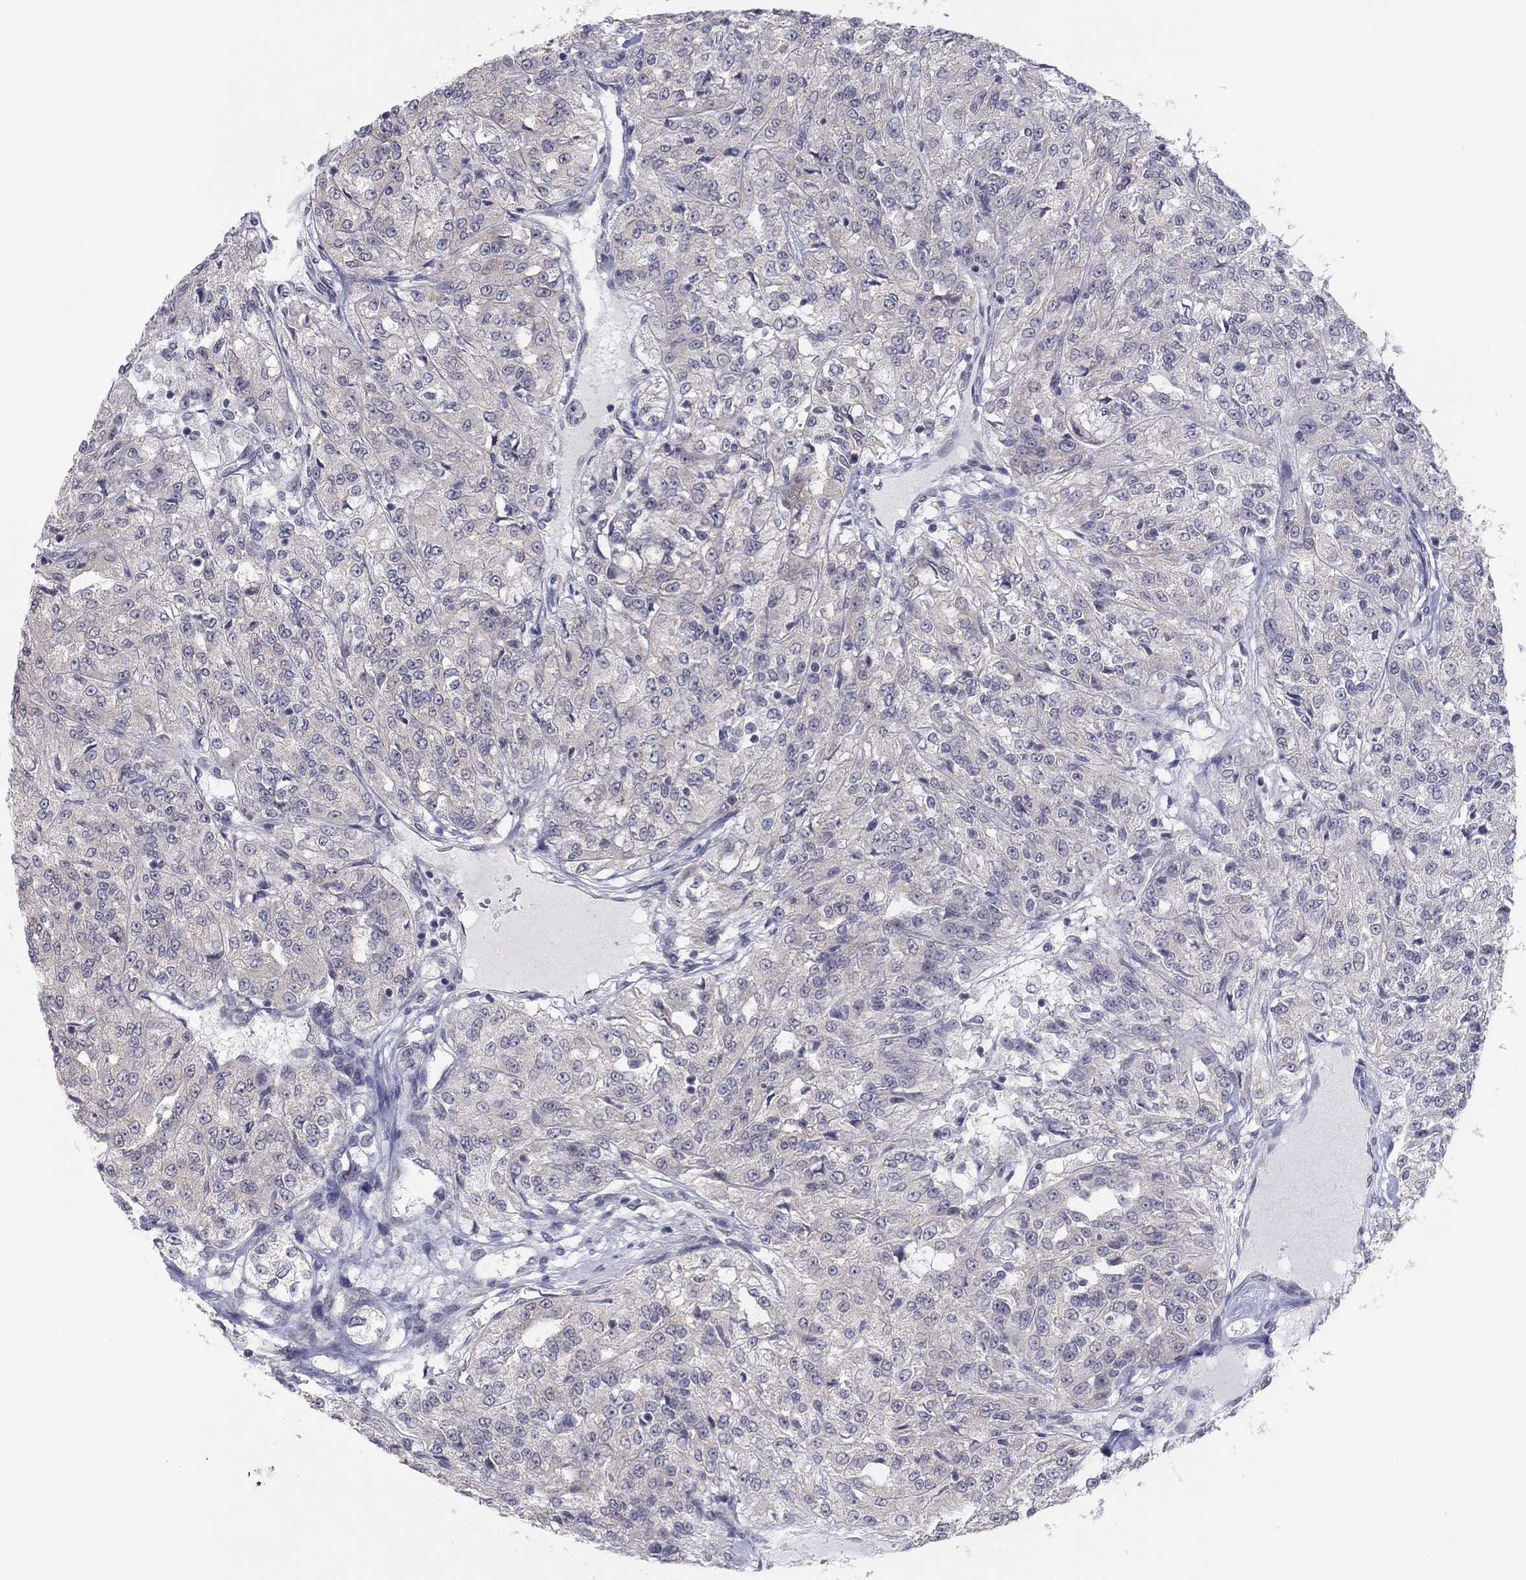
{"staining": {"intensity": "negative", "quantity": "none", "location": "none"}, "tissue": "renal cancer", "cell_type": "Tumor cells", "image_type": "cancer", "snomed": [{"axis": "morphology", "description": "Adenocarcinoma, NOS"}, {"axis": "topography", "description": "Kidney"}], "caption": "Tumor cells are negative for brown protein staining in renal adenocarcinoma.", "gene": "SLC22A2", "patient": {"sex": "female", "age": 63}}